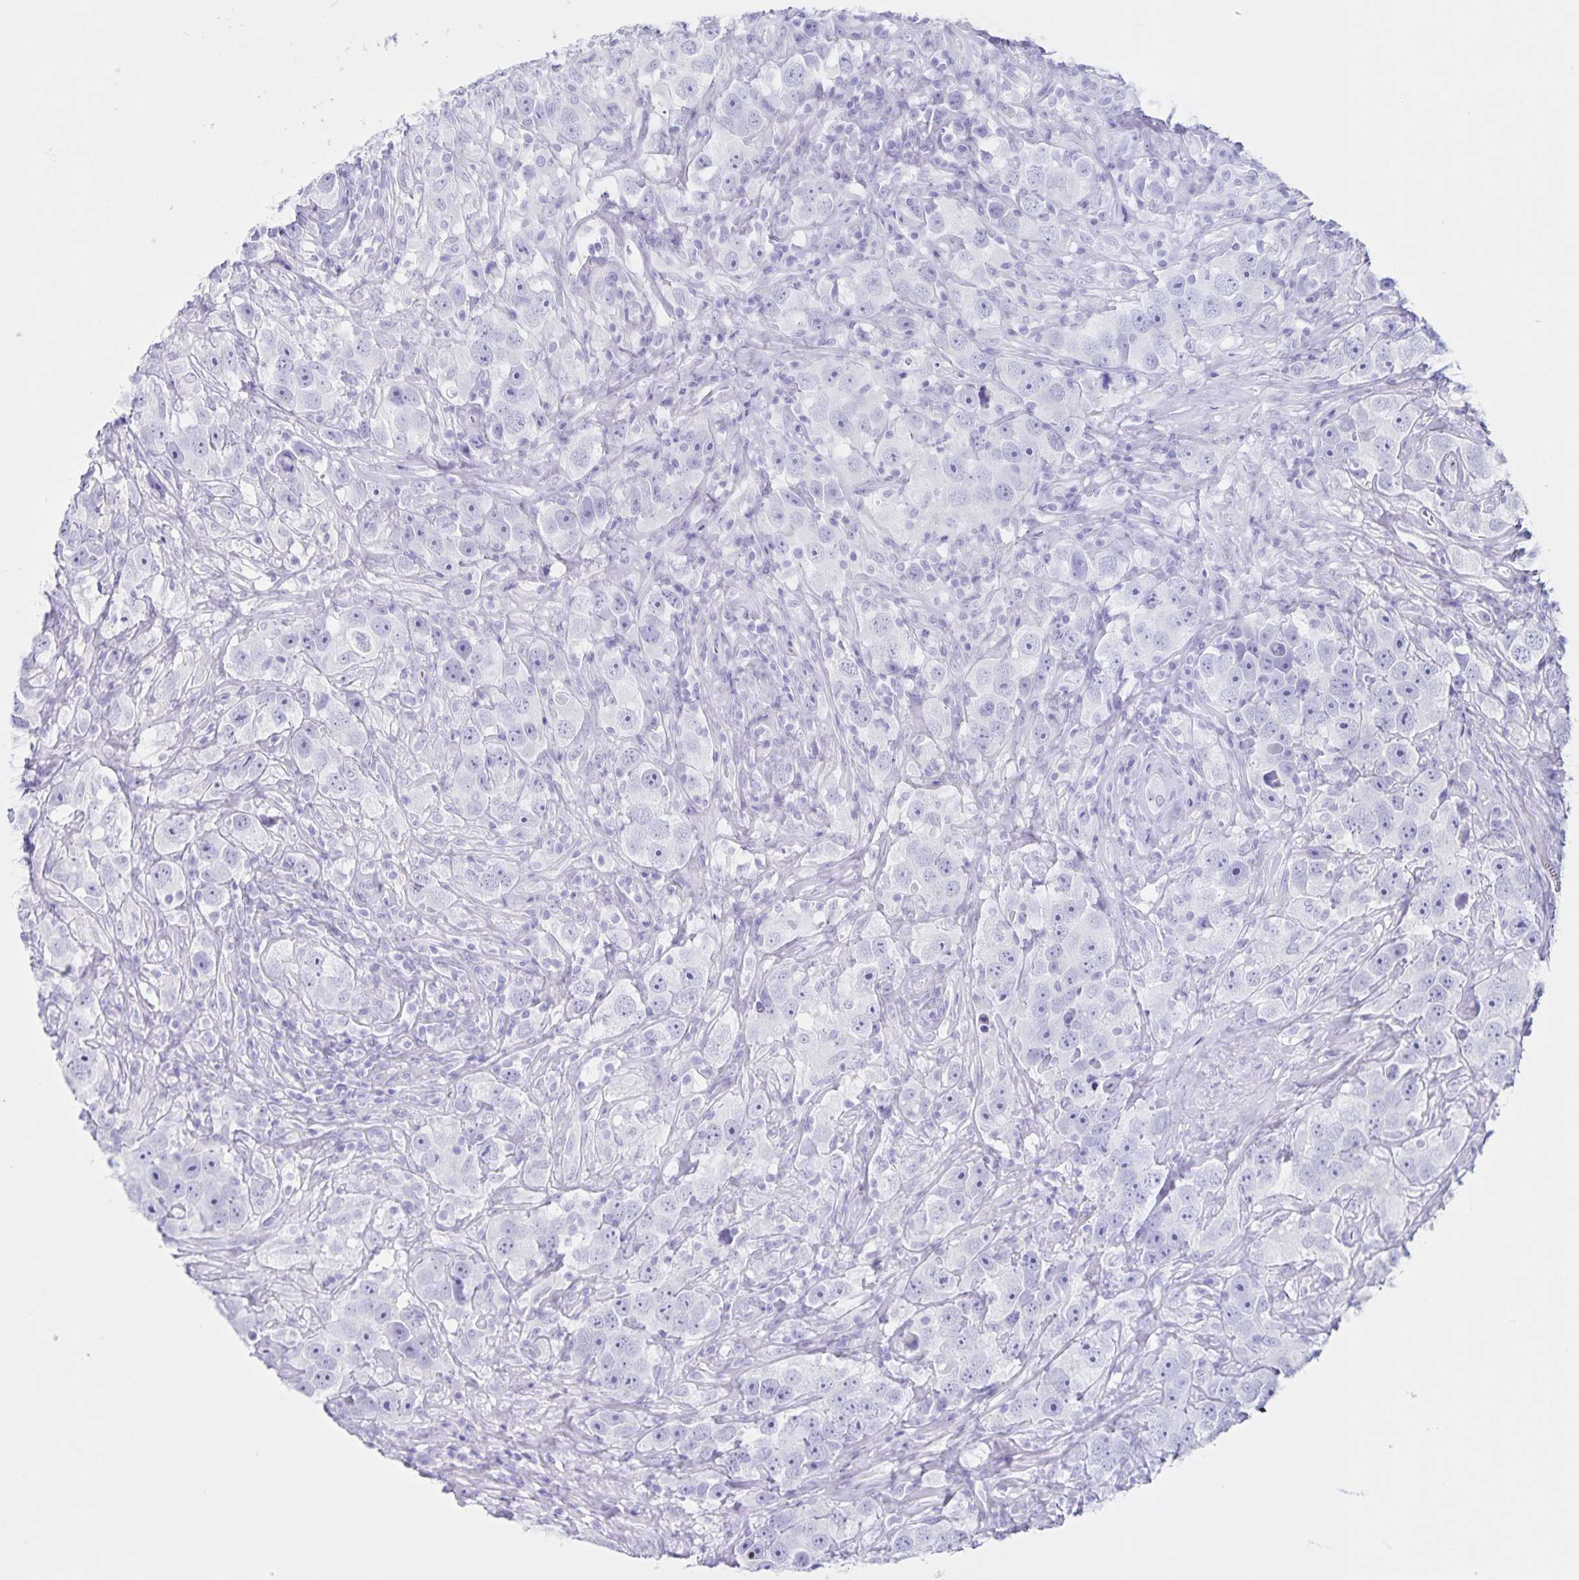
{"staining": {"intensity": "negative", "quantity": "none", "location": "none"}, "tissue": "testis cancer", "cell_type": "Tumor cells", "image_type": "cancer", "snomed": [{"axis": "morphology", "description": "Seminoma, NOS"}, {"axis": "topography", "description": "Testis"}], "caption": "Immunohistochemical staining of human testis seminoma displays no significant positivity in tumor cells.", "gene": "C12orf56", "patient": {"sex": "male", "age": 49}}